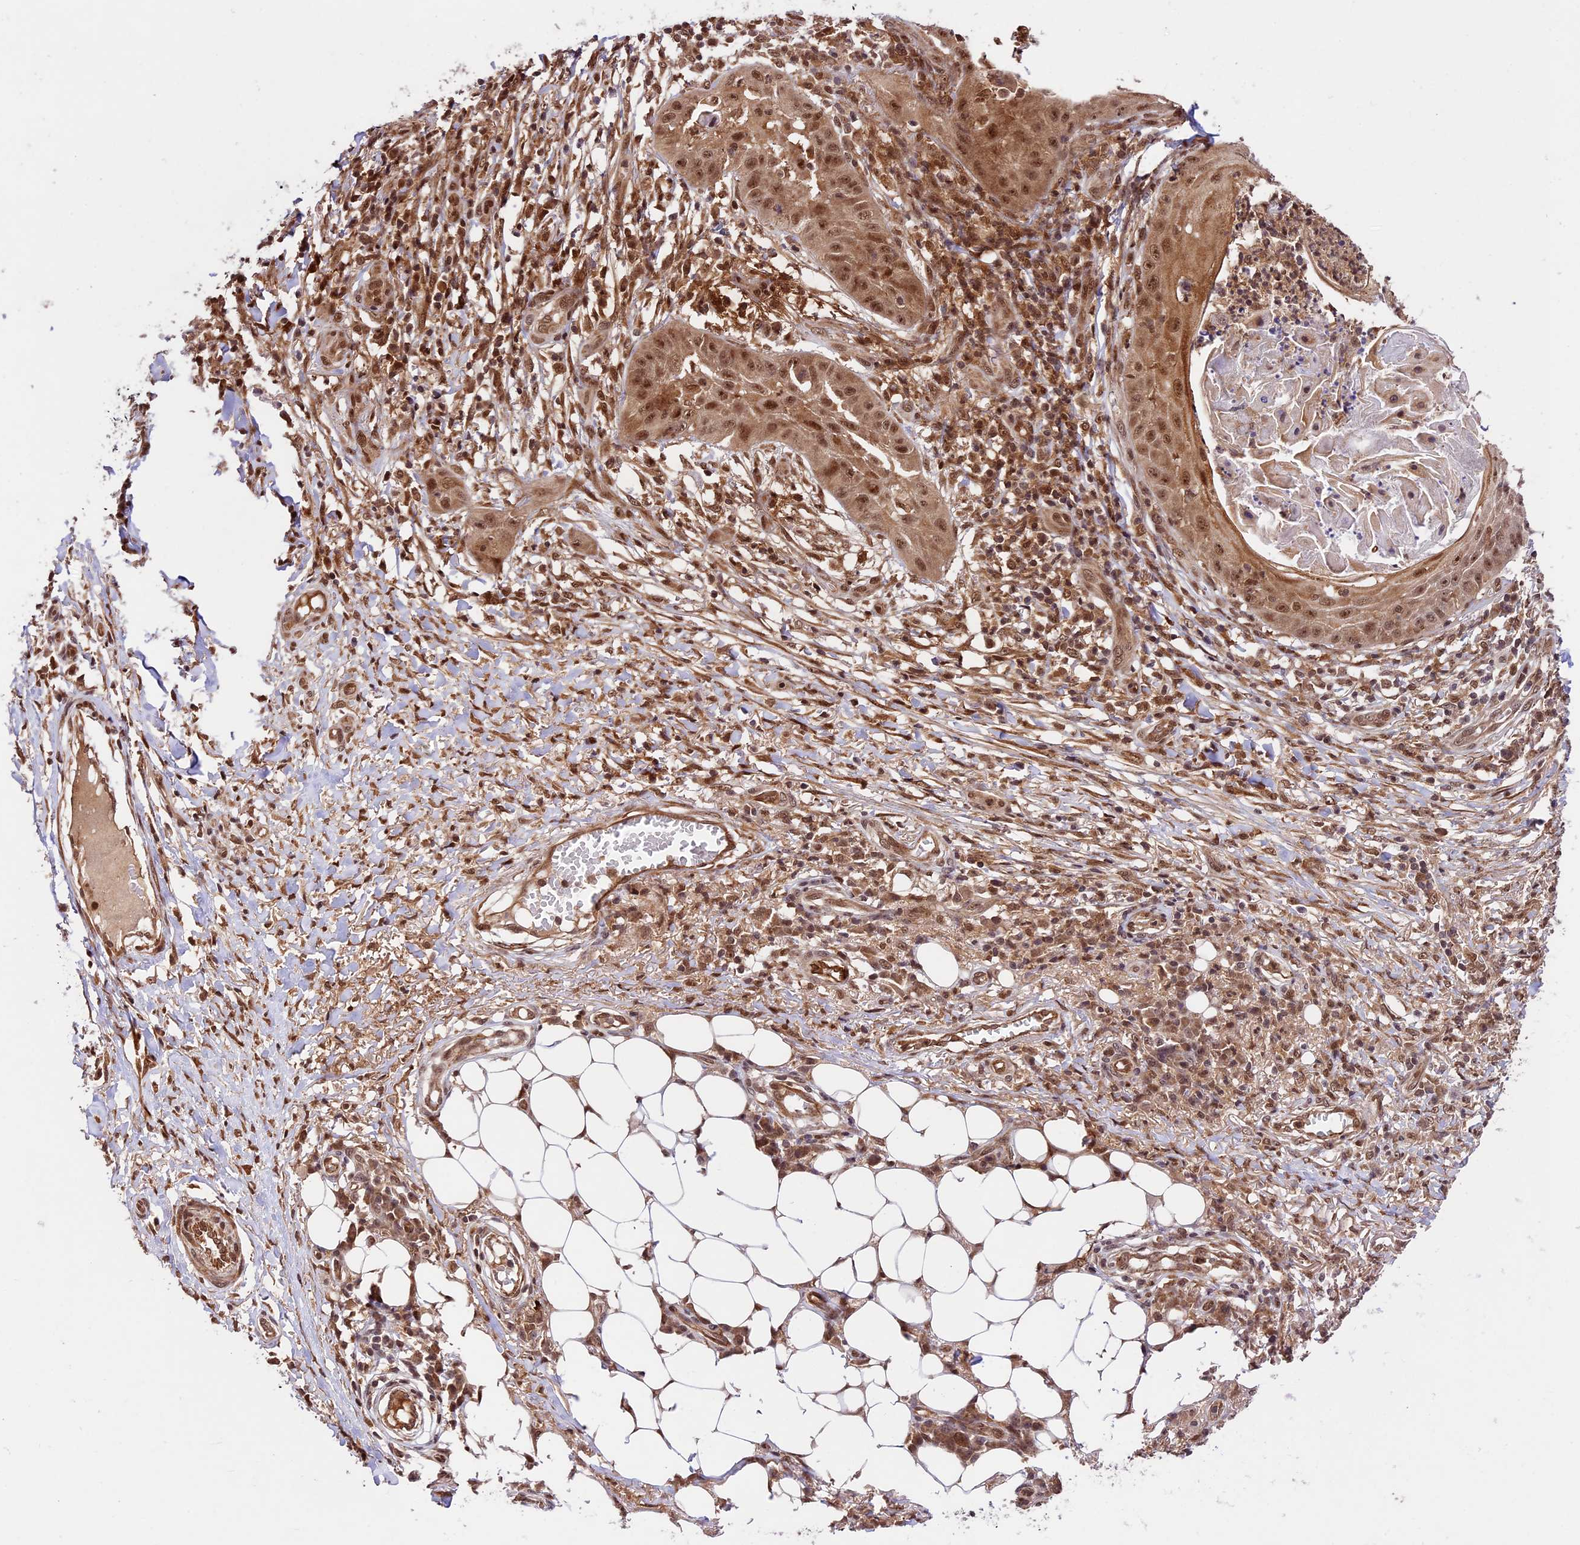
{"staining": {"intensity": "moderate", "quantity": ">75%", "location": "cytoplasmic/membranous,nuclear"}, "tissue": "skin cancer", "cell_type": "Tumor cells", "image_type": "cancer", "snomed": [{"axis": "morphology", "description": "Squamous cell carcinoma, NOS"}, {"axis": "topography", "description": "Skin"}], "caption": "Human skin cancer (squamous cell carcinoma) stained with a protein marker displays moderate staining in tumor cells.", "gene": "DHX38", "patient": {"sex": "male", "age": 70}}